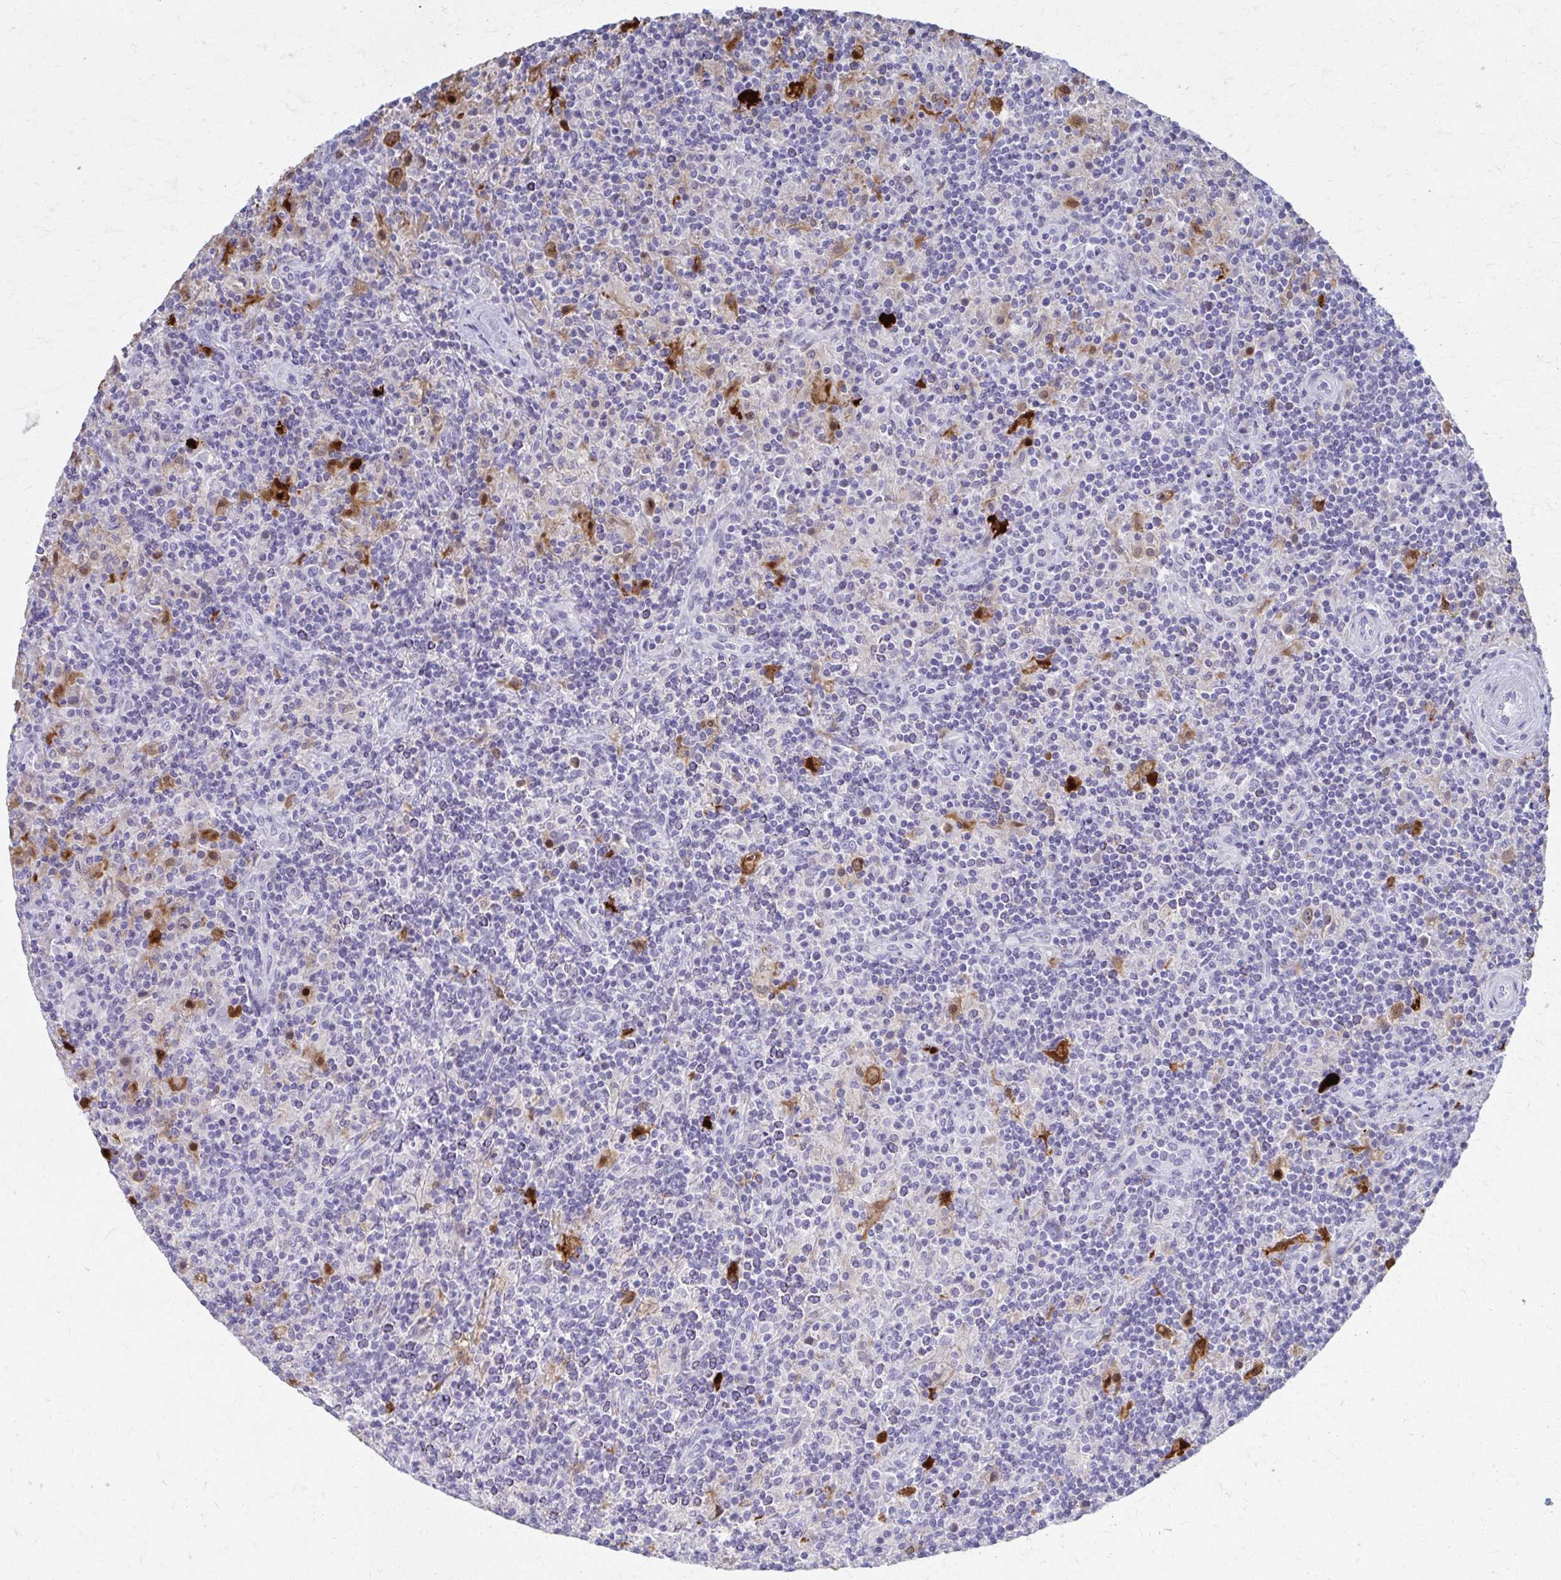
{"staining": {"intensity": "moderate", "quantity": "25%-75%", "location": "cytoplasmic/membranous"}, "tissue": "lymphoma", "cell_type": "Tumor cells", "image_type": "cancer", "snomed": [{"axis": "morphology", "description": "Hodgkin's disease, NOS"}, {"axis": "topography", "description": "Lymph node"}], "caption": "Hodgkin's disease stained for a protein displays moderate cytoplasmic/membranous positivity in tumor cells. The staining was performed using DAB (3,3'-diaminobenzidine) to visualize the protein expression in brown, while the nuclei were stained in blue with hematoxylin (Magnification: 20x).", "gene": "OR4M1", "patient": {"sex": "male", "age": 70}}